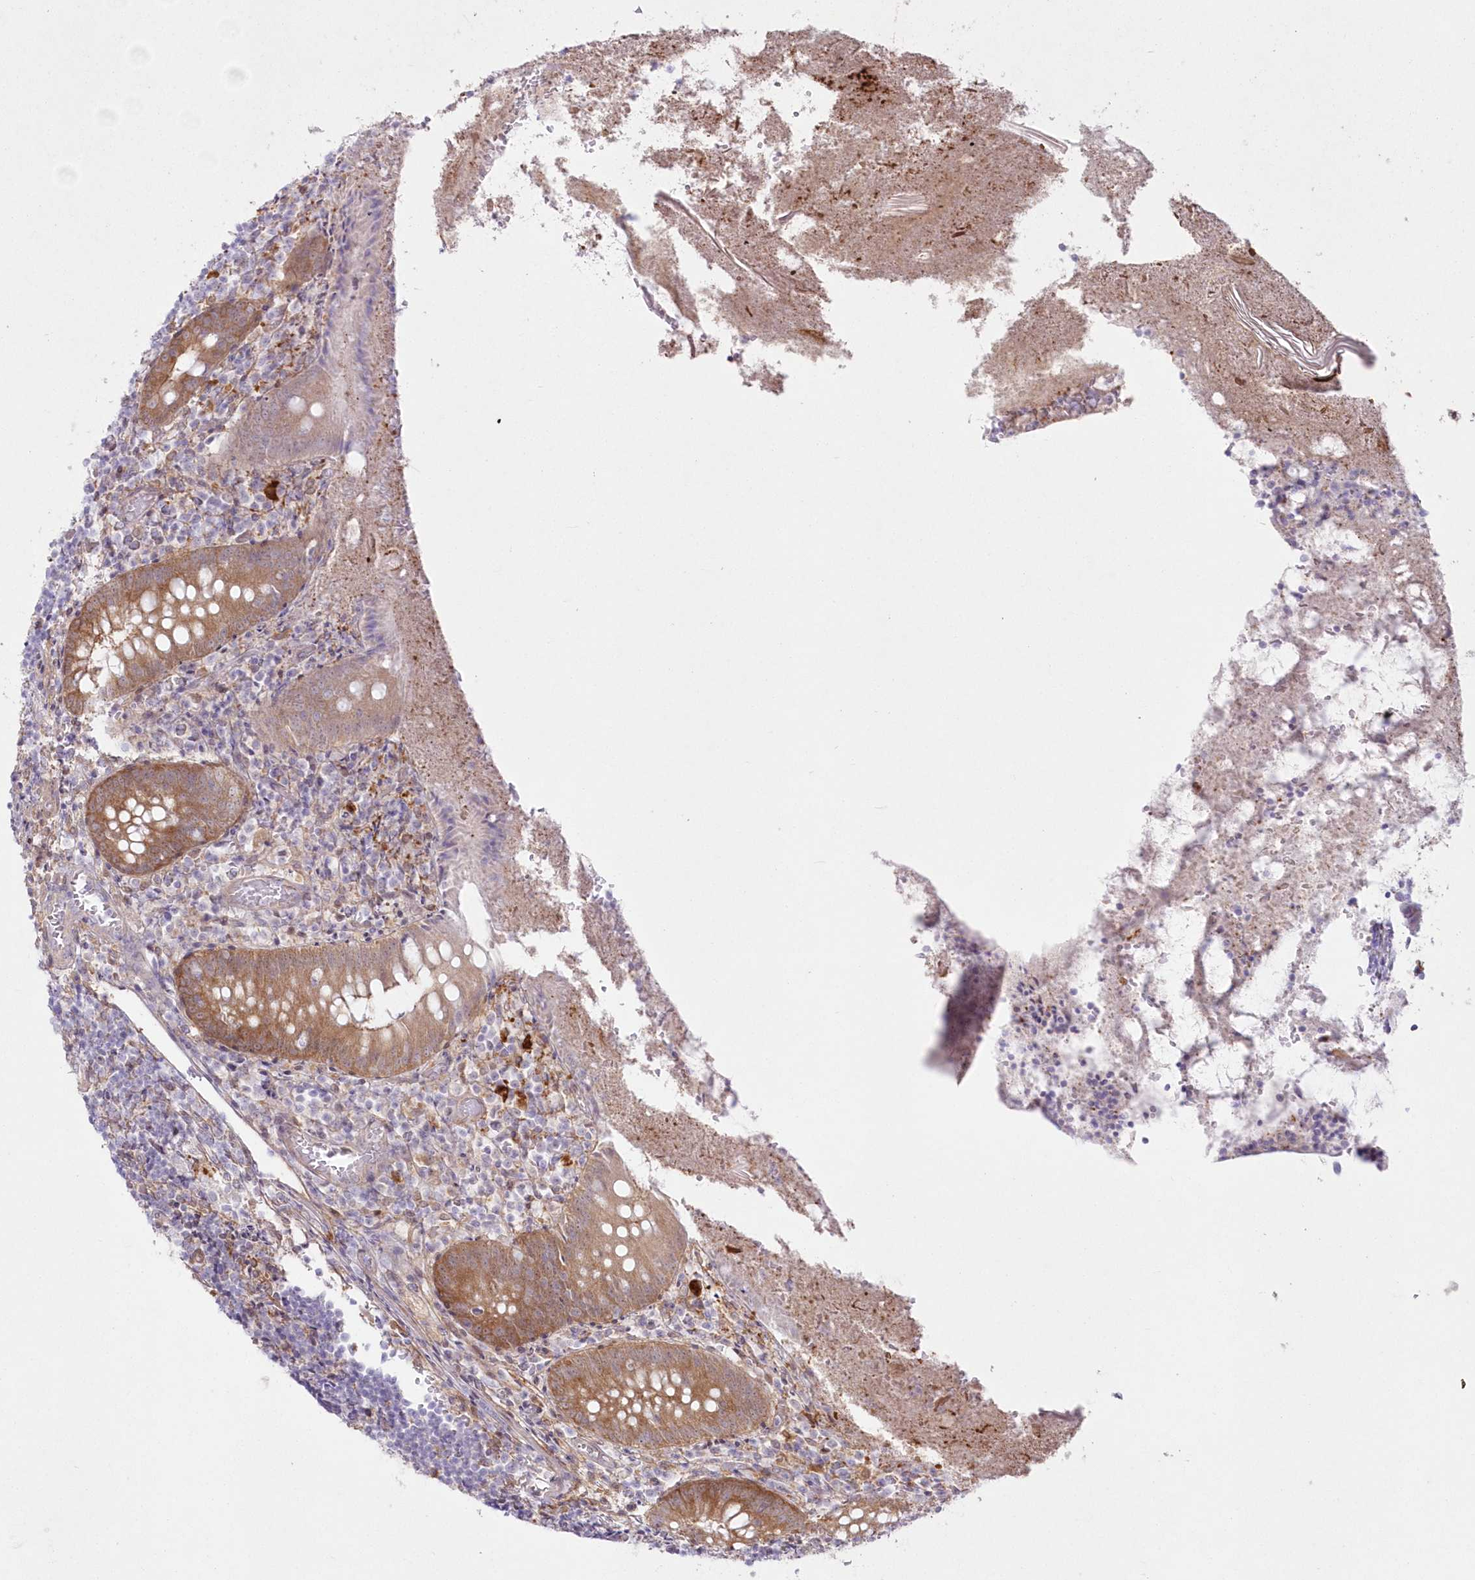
{"staining": {"intensity": "moderate", "quantity": ">75%", "location": "cytoplasmic/membranous"}, "tissue": "appendix", "cell_type": "Glandular cells", "image_type": "normal", "snomed": [{"axis": "morphology", "description": "Normal tissue, NOS"}, {"axis": "topography", "description": "Appendix"}], "caption": "Immunohistochemical staining of normal appendix displays moderate cytoplasmic/membranous protein expression in approximately >75% of glandular cells.", "gene": "SH3PXD2B", "patient": {"sex": "female", "age": 17}}